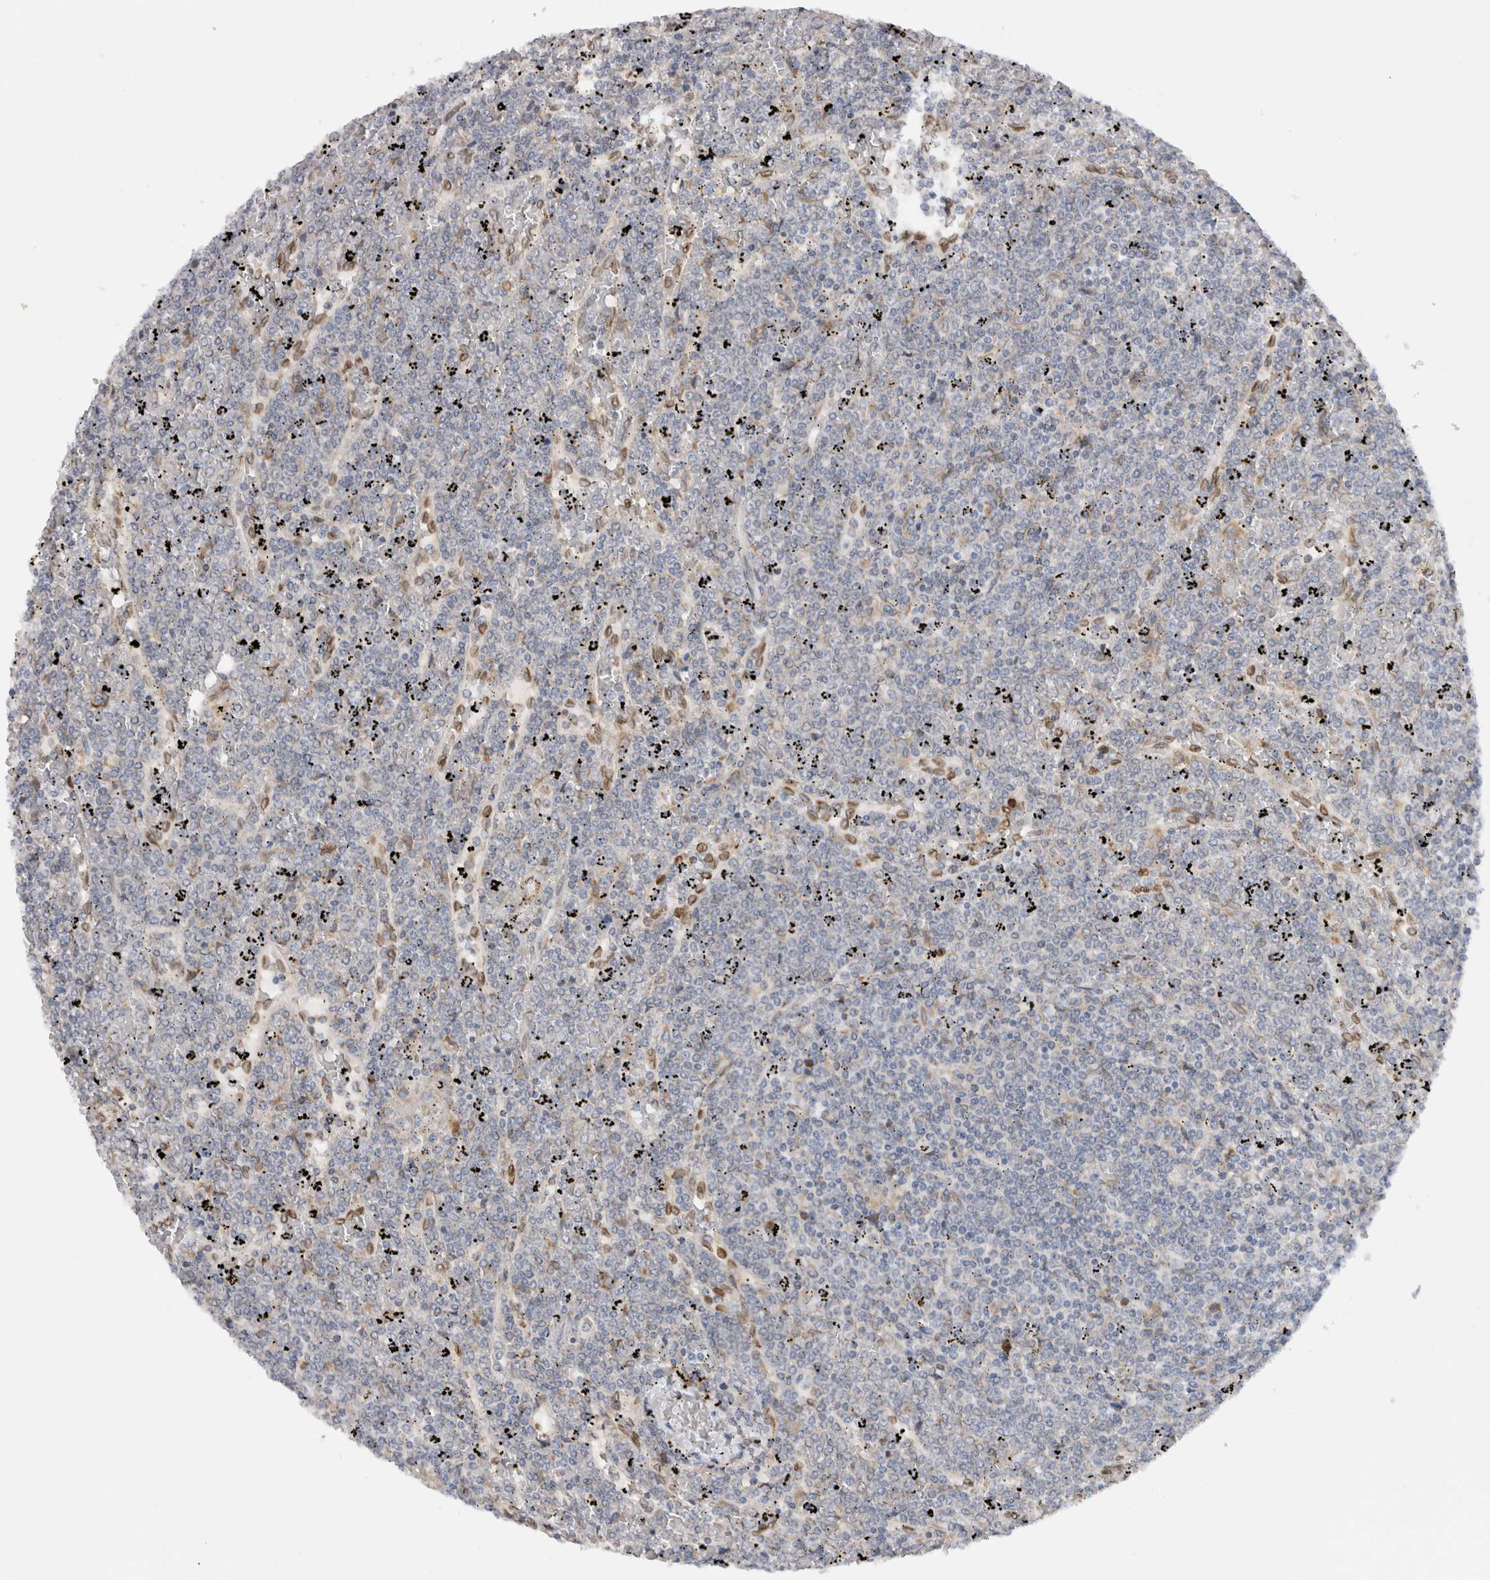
{"staining": {"intensity": "negative", "quantity": "none", "location": "none"}, "tissue": "lymphoma", "cell_type": "Tumor cells", "image_type": "cancer", "snomed": [{"axis": "morphology", "description": "Malignant lymphoma, non-Hodgkin's type, Low grade"}, {"axis": "topography", "description": "Spleen"}], "caption": "Immunohistochemistry (IHC) of lymphoma exhibits no positivity in tumor cells. (Stains: DAB (3,3'-diaminobenzidine) IHC with hematoxylin counter stain, Microscopy: brightfield microscopy at high magnification).", "gene": "VCPIP1", "patient": {"sex": "female", "age": 19}}